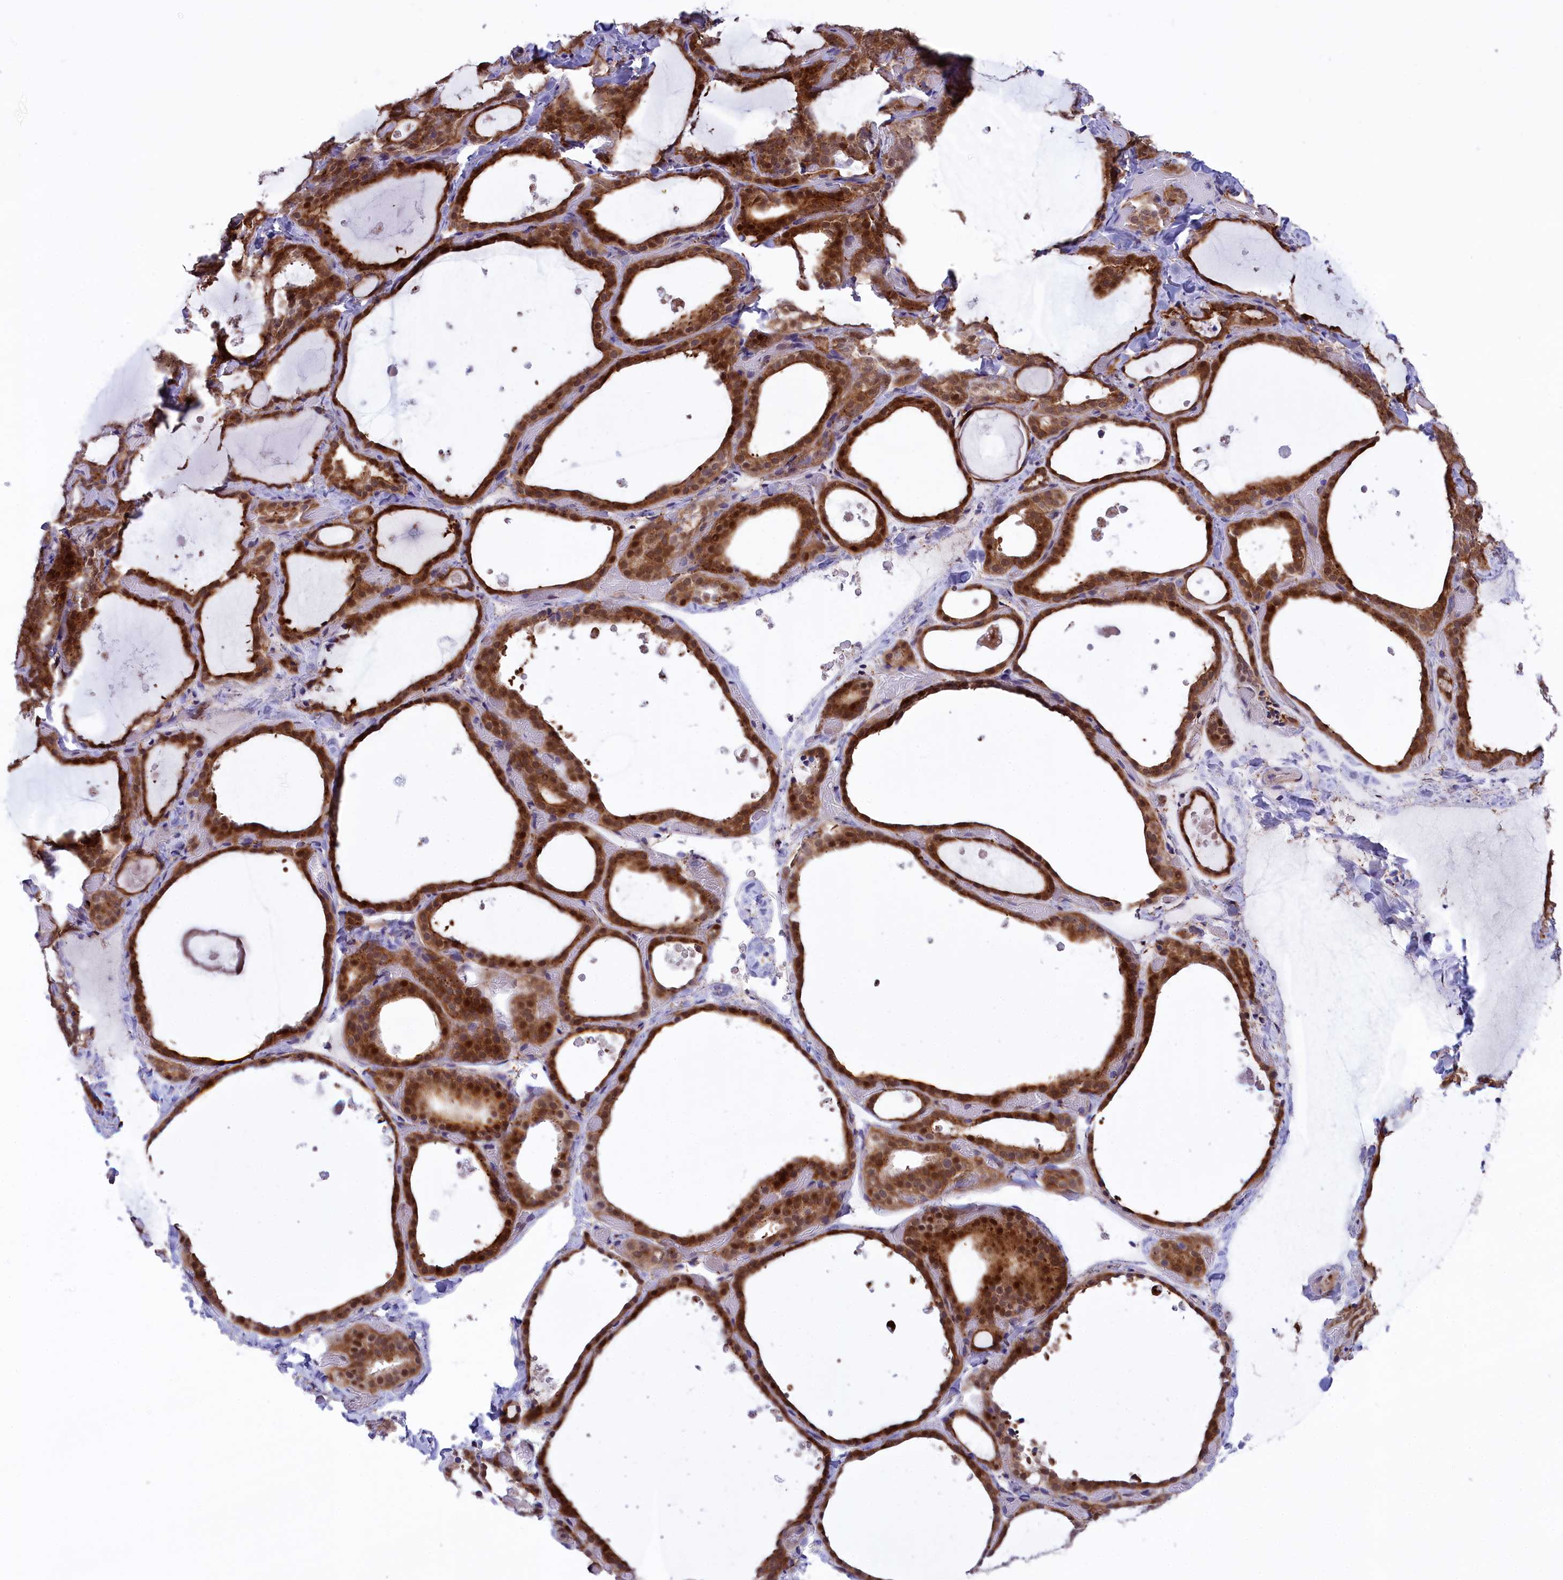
{"staining": {"intensity": "strong", "quantity": ">75%", "location": "cytoplasmic/membranous,nuclear"}, "tissue": "thyroid gland", "cell_type": "Glandular cells", "image_type": "normal", "snomed": [{"axis": "morphology", "description": "Normal tissue, NOS"}, {"axis": "topography", "description": "Thyroid gland"}], "caption": "Unremarkable thyroid gland displays strong cytoplasmic/membranous,nuclear staining in about >75% of glandular cells The staining was performed using DAB (3,3'-diaminobenzidine) to visualize the protein expression in brown, while the nuclei were stained in blue with hematoxylin (Magnification: 20x)..", "gene": "MAN2B1", "patient": {"sex": "female", "age": 44}}